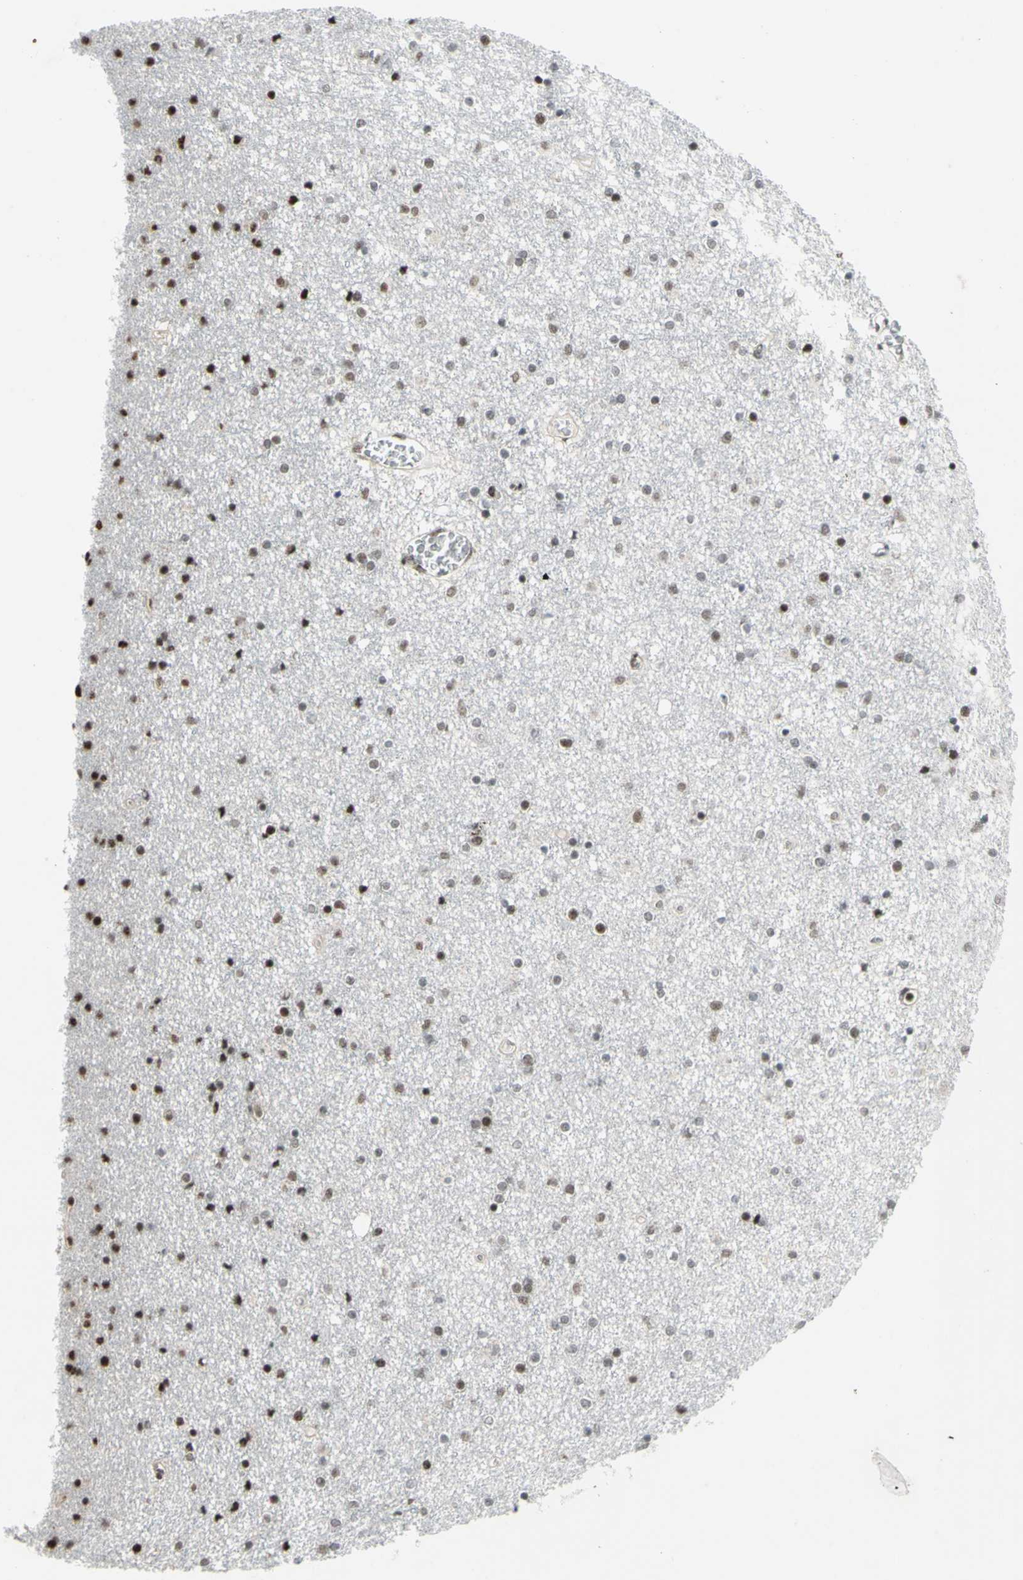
{"staining": {"intensity": "moderate", "quantity": "25%-75%", "location": "nuclear"}, "tissue": "caudate", "cell_type": "Glial cells", "image_type": "normal", "snomed": [{"axis": "morphology", "description": "Normal tissue, NOS"}, {"axis": "topography", "description": "Lateral ventricle wall"}], "caption": "The photomicrograph exhibits a brown stain indicating the presence of a protein in the nuclear of glial cells in caudate.", "gene": "SUPT6H", "patient": {"sex": "female", "age": 54}}